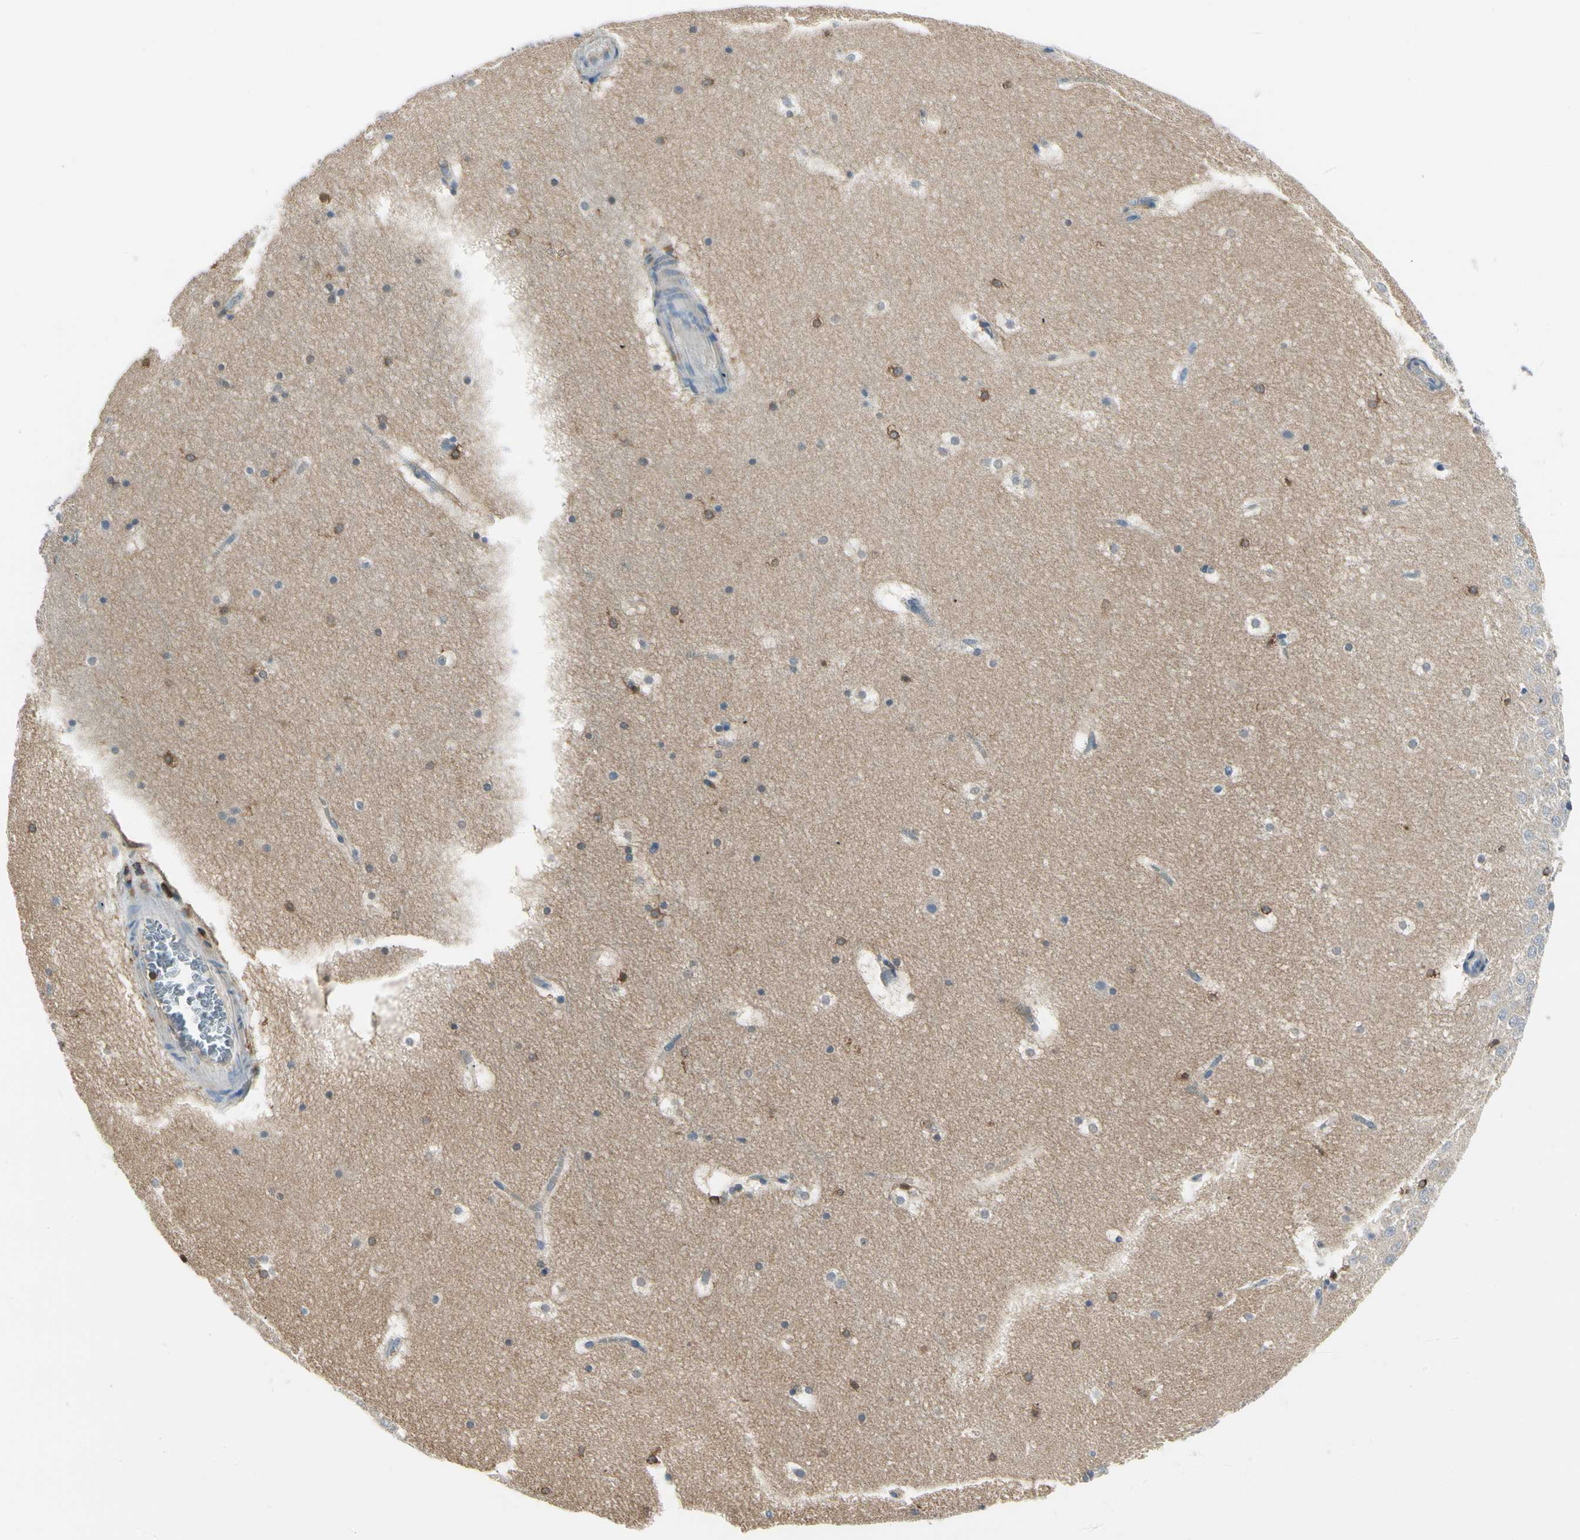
{"staining": {"intensity": "moderate", "quantity": "25%-75%", "location": "cytoplasmic/membranous"}, "tissue": "hippocampus", "cell_type": "Glial cells", "image_type": "normal", "snomed": [{"axis": "morphology", "description": "Normal tissue, NOS"}, {"axis": "topography", "description": "Hippocampus"}], "caption": "Hippocampus stained for a protein demonstrates moderate cytoplasmic/membranous positivity in glial cells. (DAB IHC, brown staining for protein, blue staining for nuclei).", "gene": "CAPZA2", "patient": {"sex": "male", "age": 45}}